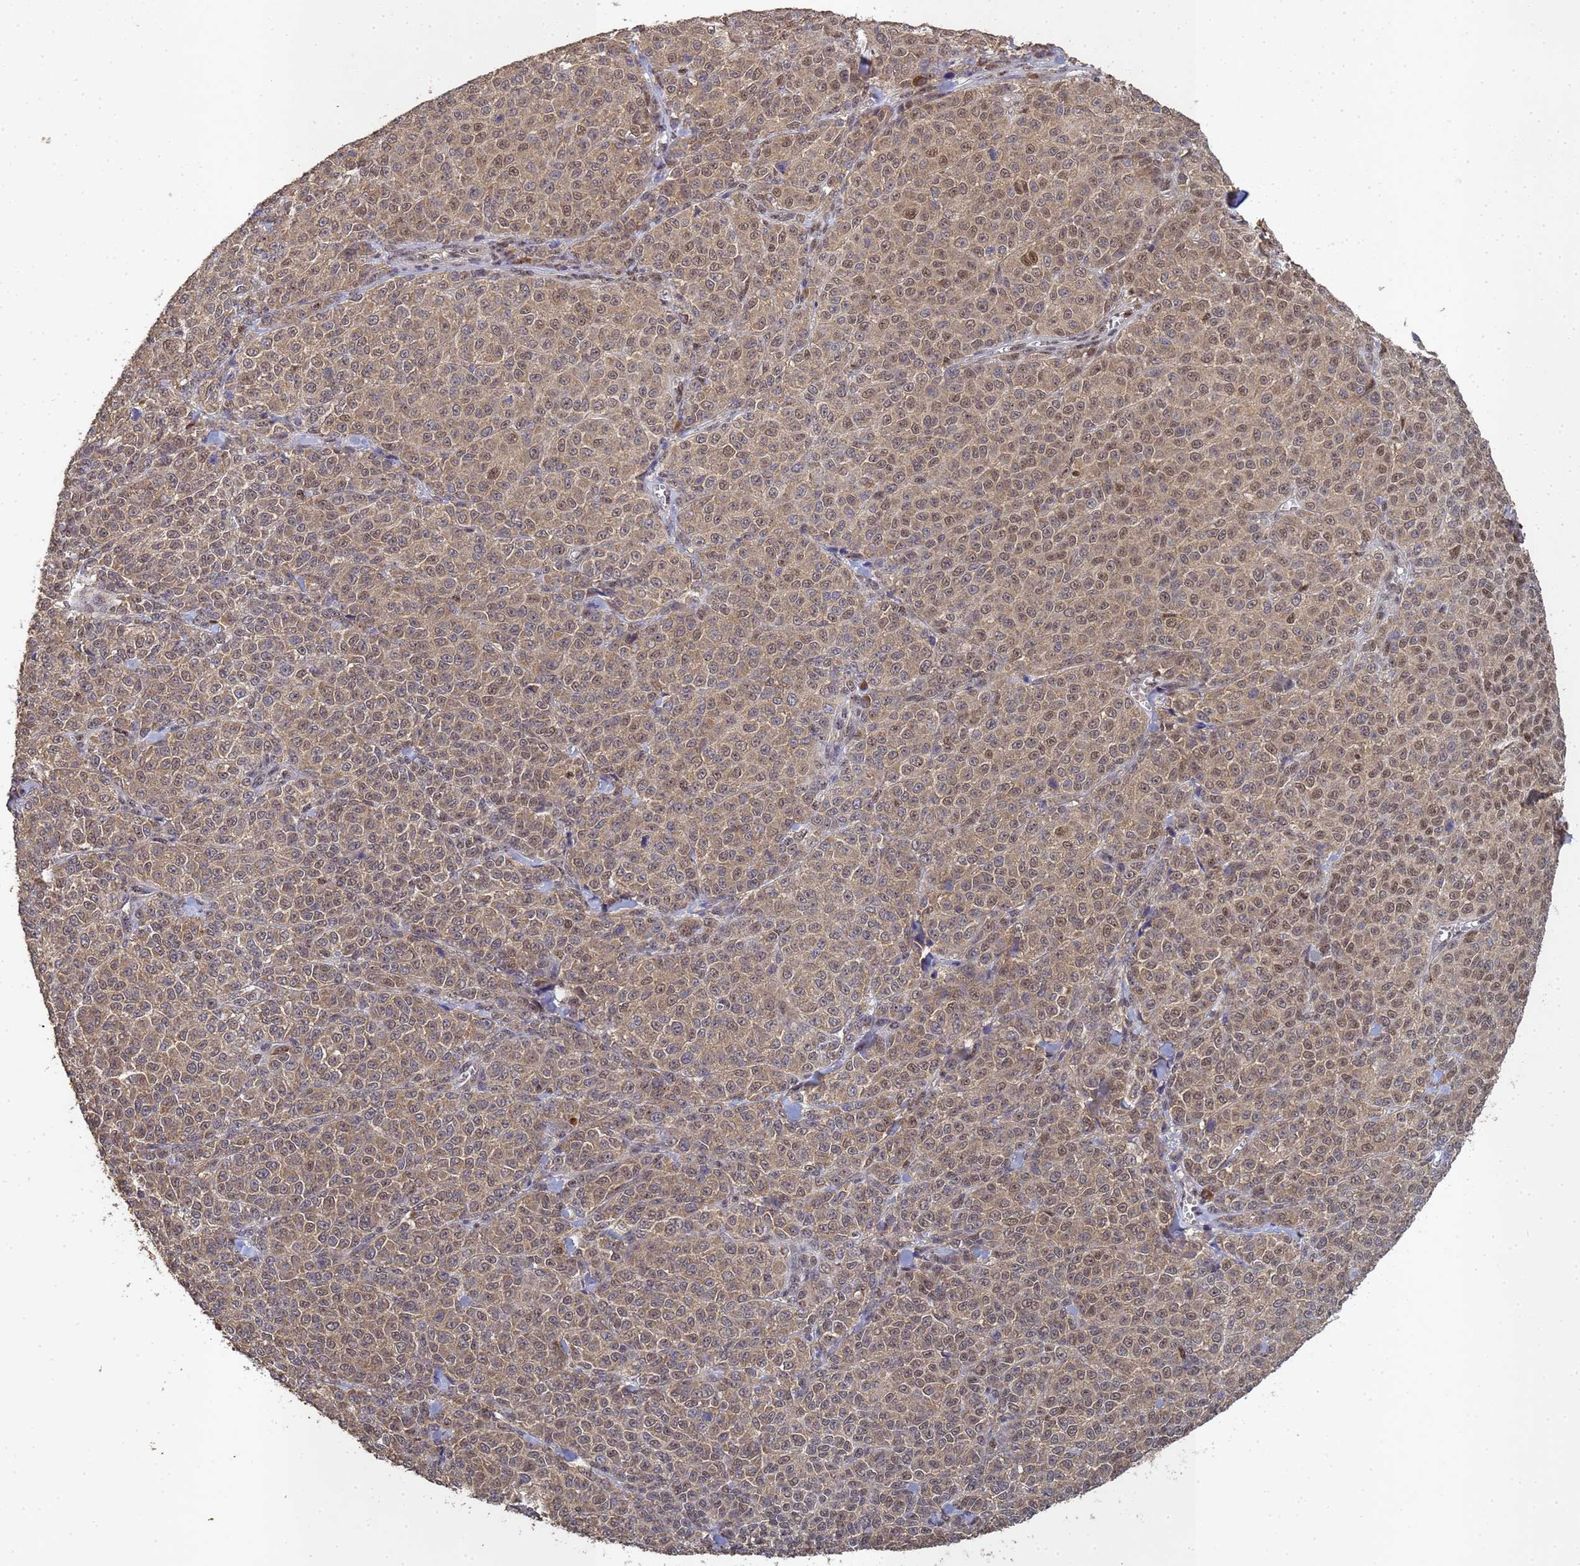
{"staining": {"intensity": "moderate", "quantity": "<25%", "location": "nuclear"}, "tissue": "melanoma", "cell_type": "Tumor cells", "image_type": "cancer", "snomed": [{"axis": "morphology", "description": "Normal tissue, NOS"}, {"axis": "morphology", "description": "Malignant melanoma, NOS"}, {"axis": "topography", "description": "Skin"}], "caption": "IHC micrograph of human melanoma stained for a protein (brown), which exhibits low levels of moderate nuclear staining in approximately <25% of tumor cells.", "gene": "SECISBP2", "patient": {"sex": "female", "age": 34}}